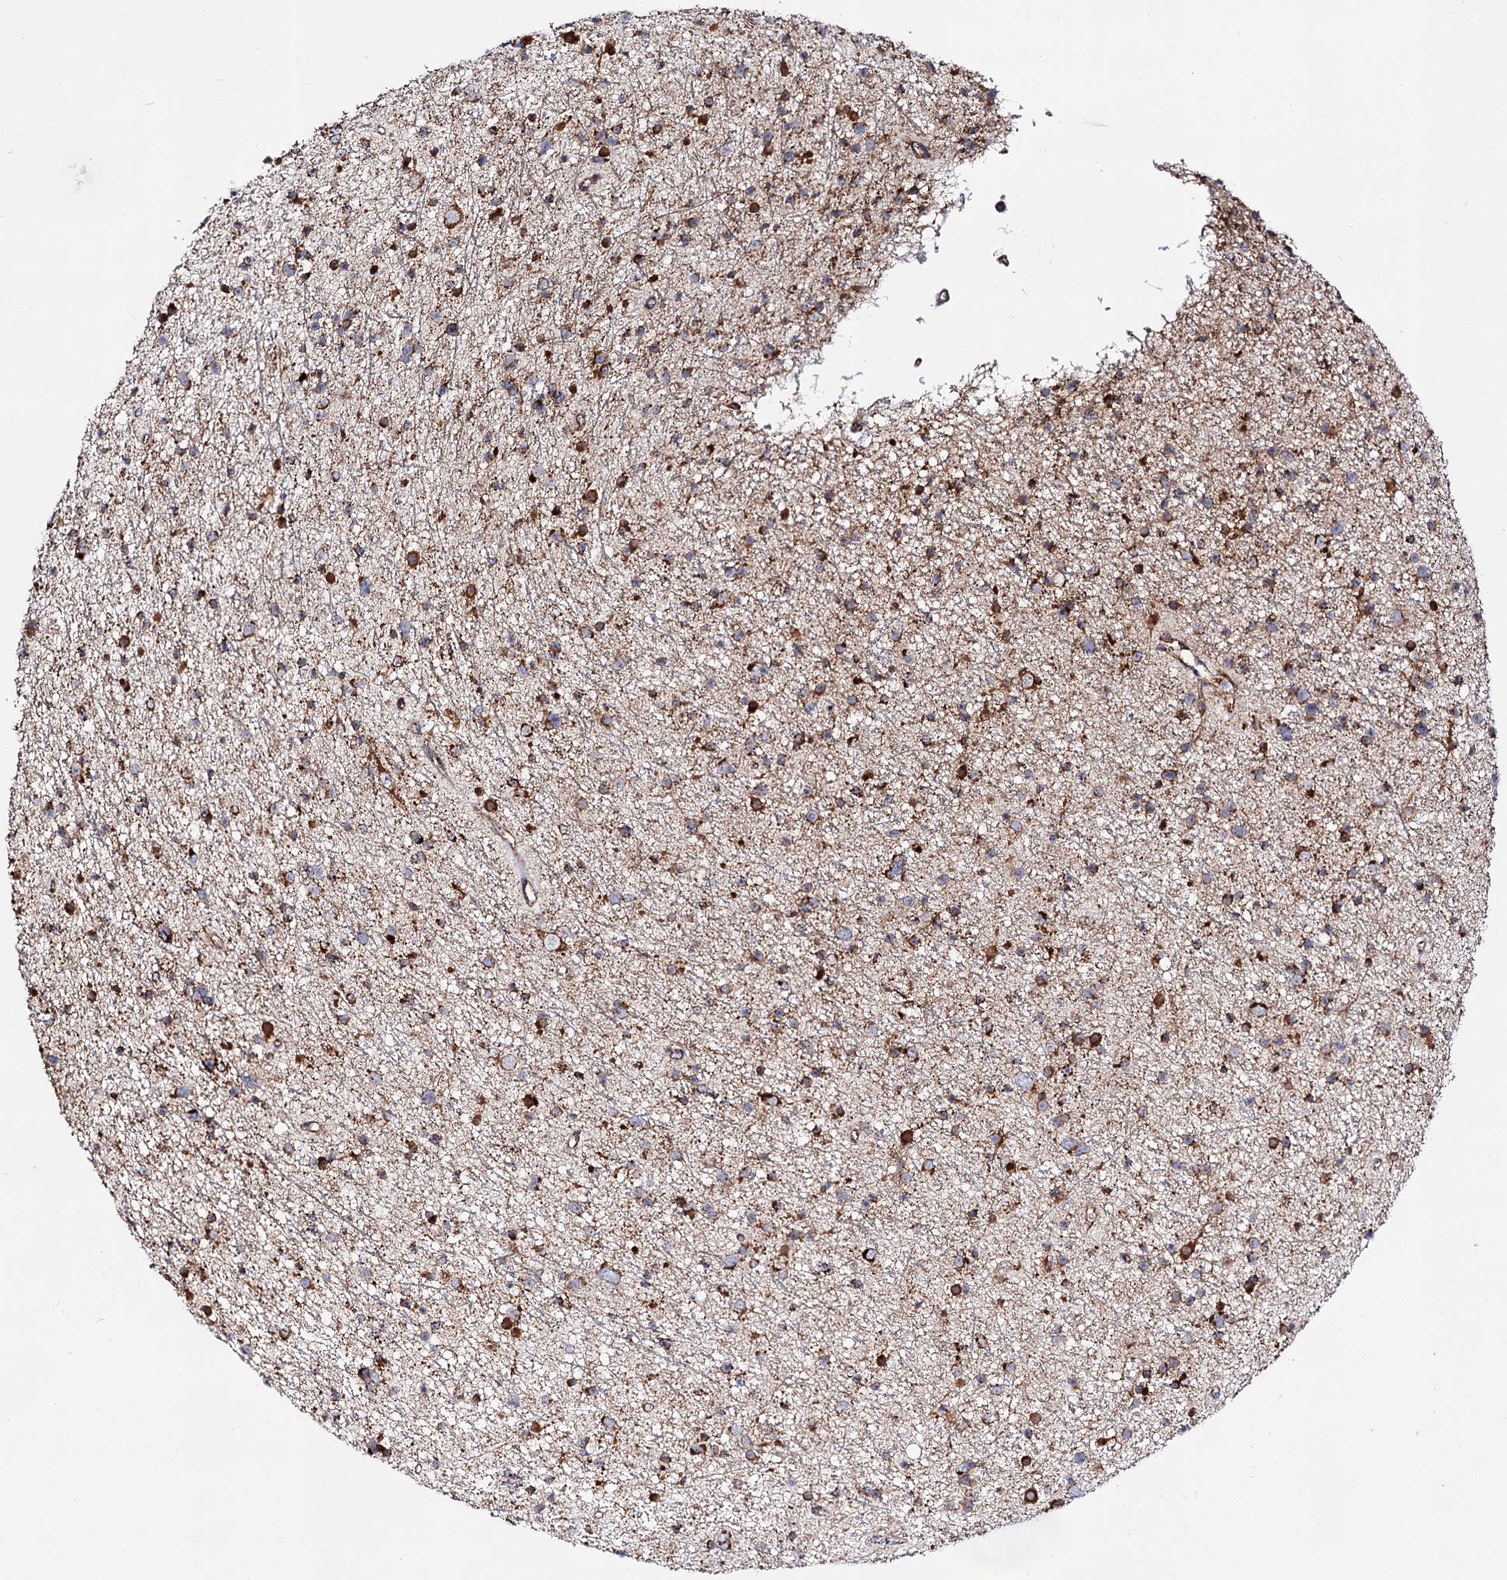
{"staining": {"intensity": "moderate", "quantity": ">75%", "location": "cytoplasmic/membranous"}, "tissue": "glioma", "cell_type": "Tumor cells", "image_type": "cancer", "snomed": [{"axis": "morphology", "description": "Glioma, malignant, Low grade"}, {"axis": "topography", "description": "Cerebral cortex"}], "caption": "Immunohistochemical staining of human glioma reveals moderate cytoplasmic/membranous protein expression in about >75% of tumor cells.", "gene": "ACAD9", "patient": {"sex": "female", "age": 39}}